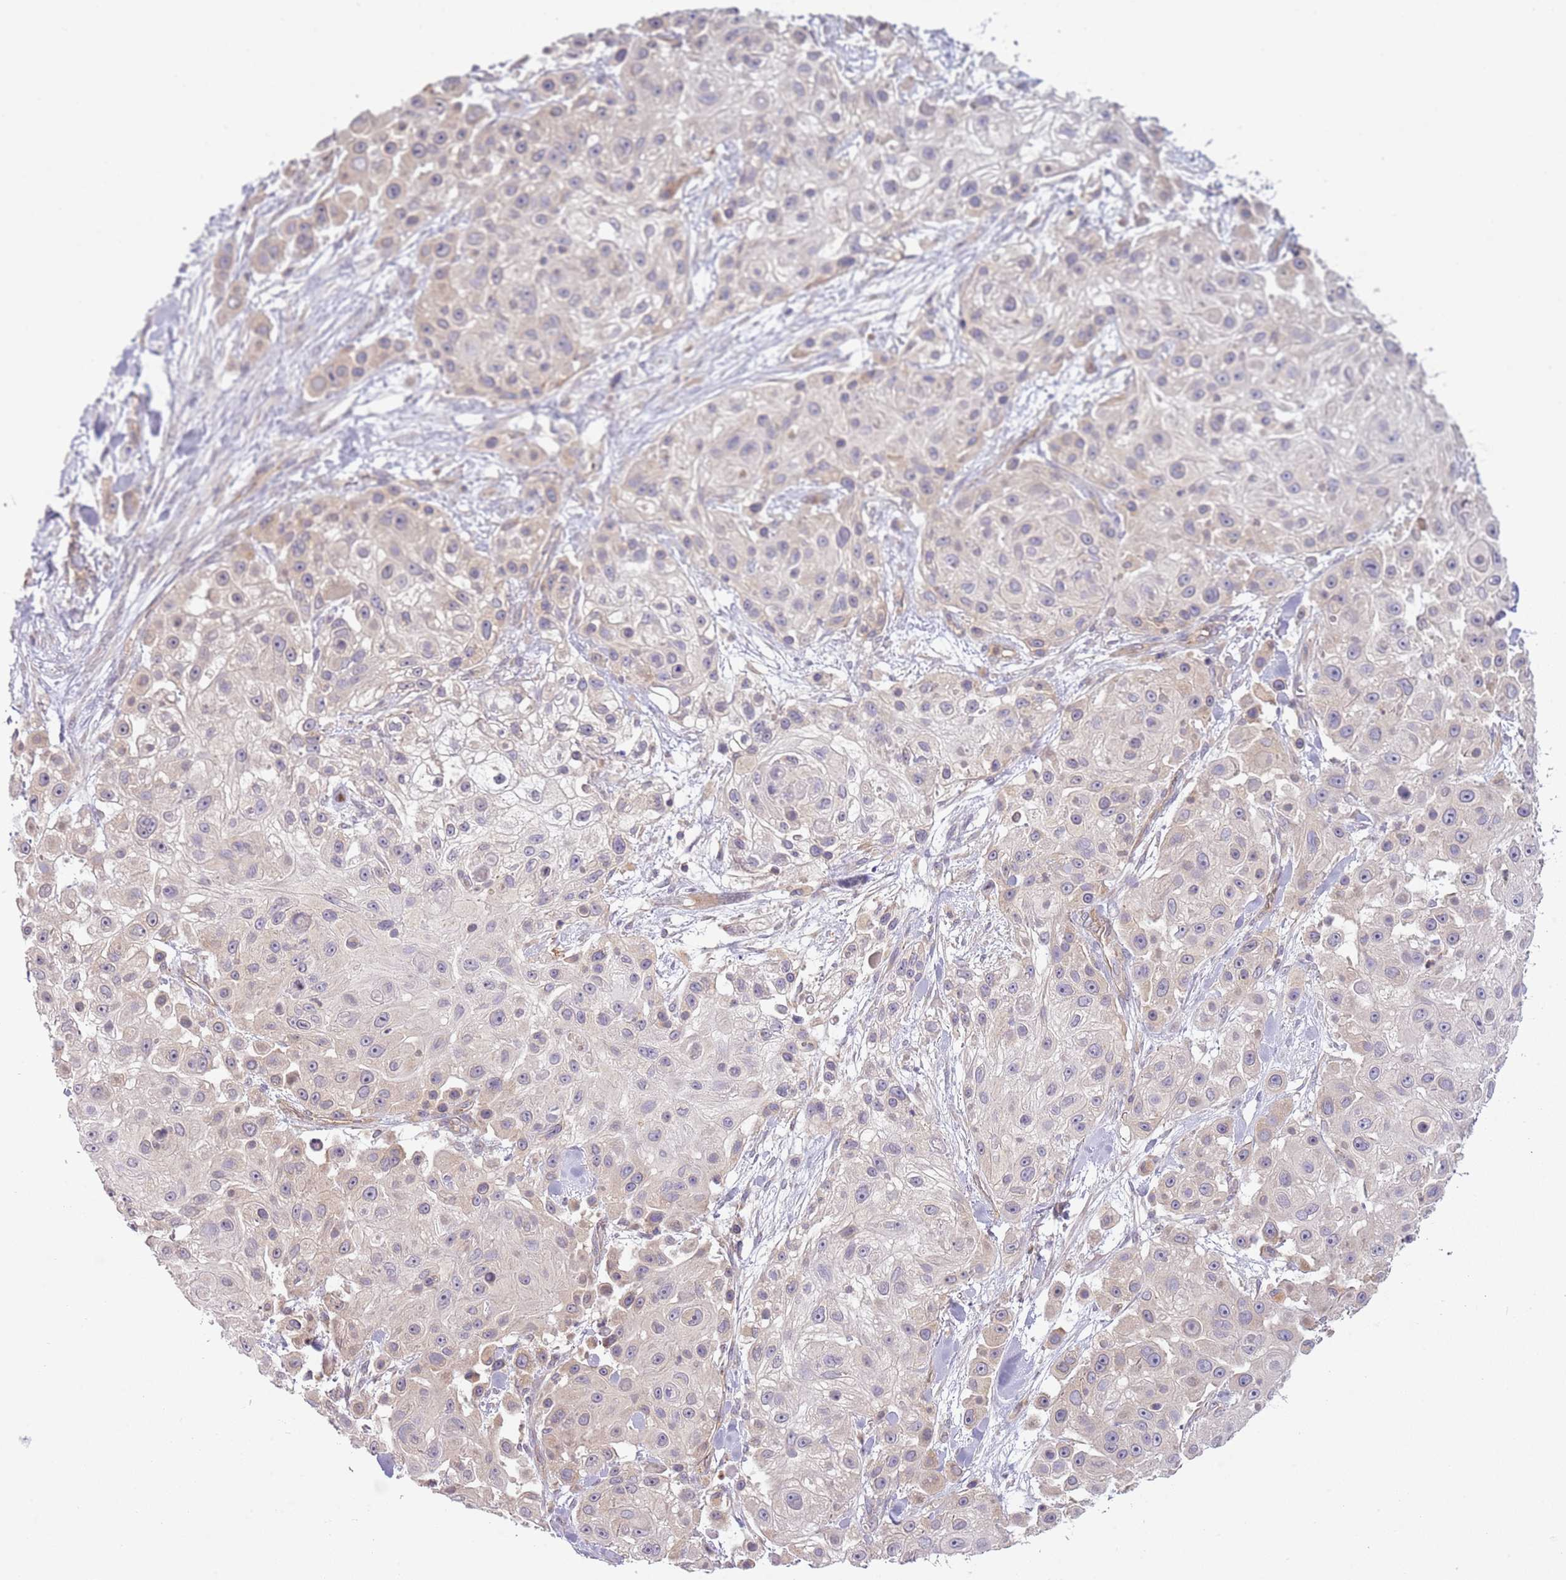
{"staining": {"intensity": "negative", "quantity": "none", "location": "none"}, "tissue": "skin cancer", "cell_type": "Tumor cells", "image_type": "cancer", "snomed": [{"axis": "morphology", "description": "Squamous cell carcinoma, NOS"}, {"axis": "topography", "description": "Skin"}], "caption": "There is no significant positivity in tumor cells of squamous cell carcinoma (skin).", "gene": "SKOR2", "patient": {"sex": "male", "age": 67}}